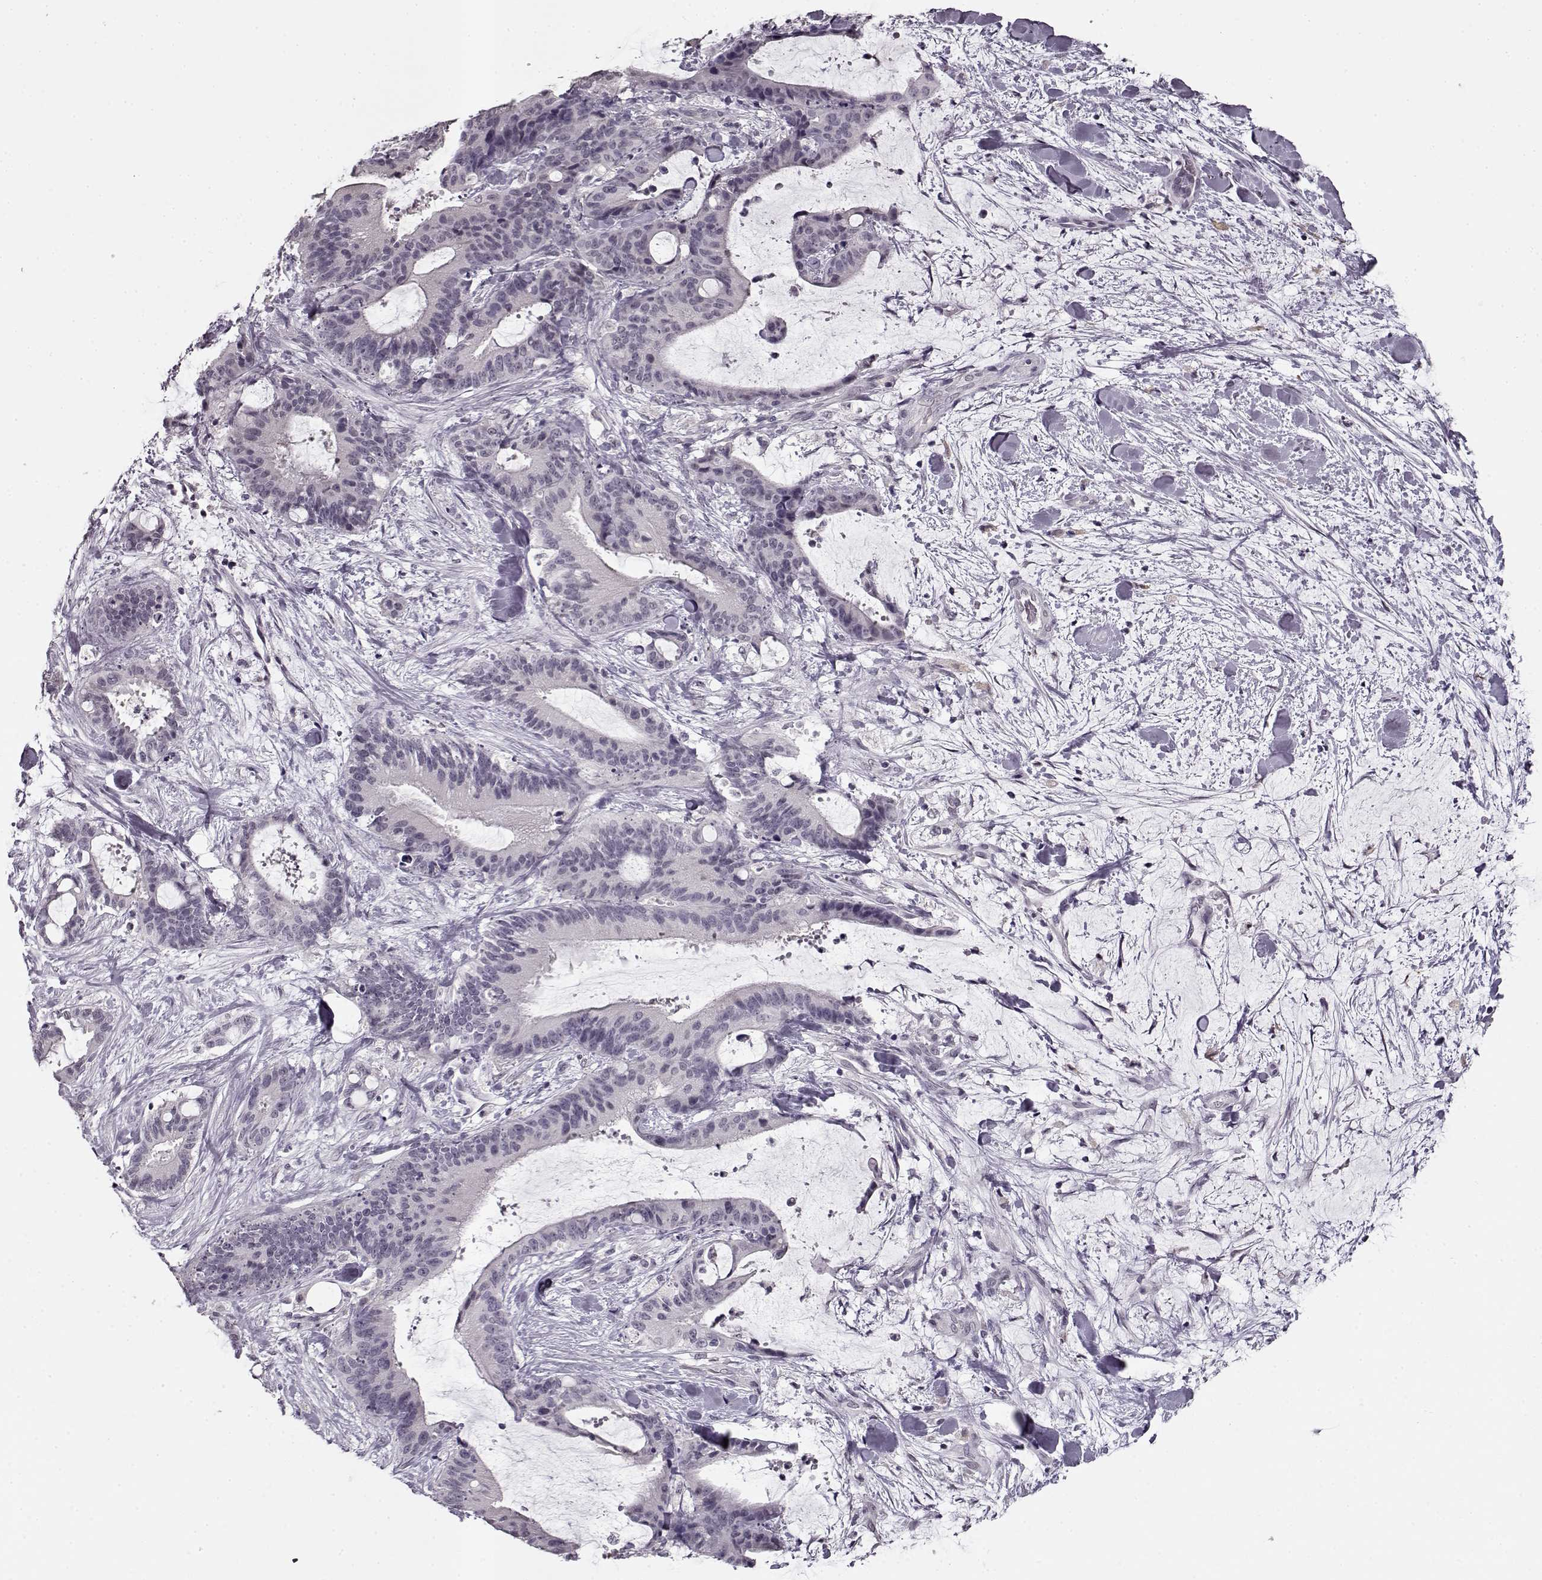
{"staining": {"intensity": "negative", "quantity": "none", "location": "none"}, "tissue": "liver cancer", "cell_type": "Tumor cells", "image_type": "cancer", "snomed": [{"axis": "morphology", "description": "Cholangiocarcinoma"}, {"axis": "topography", "description": "Liver"}], "caption": "There is no significant expression in tumor cells of liver cholangiocarcinoma.", "gene": "RP1L1", "patient": {"sex": "female", "age": 73}}